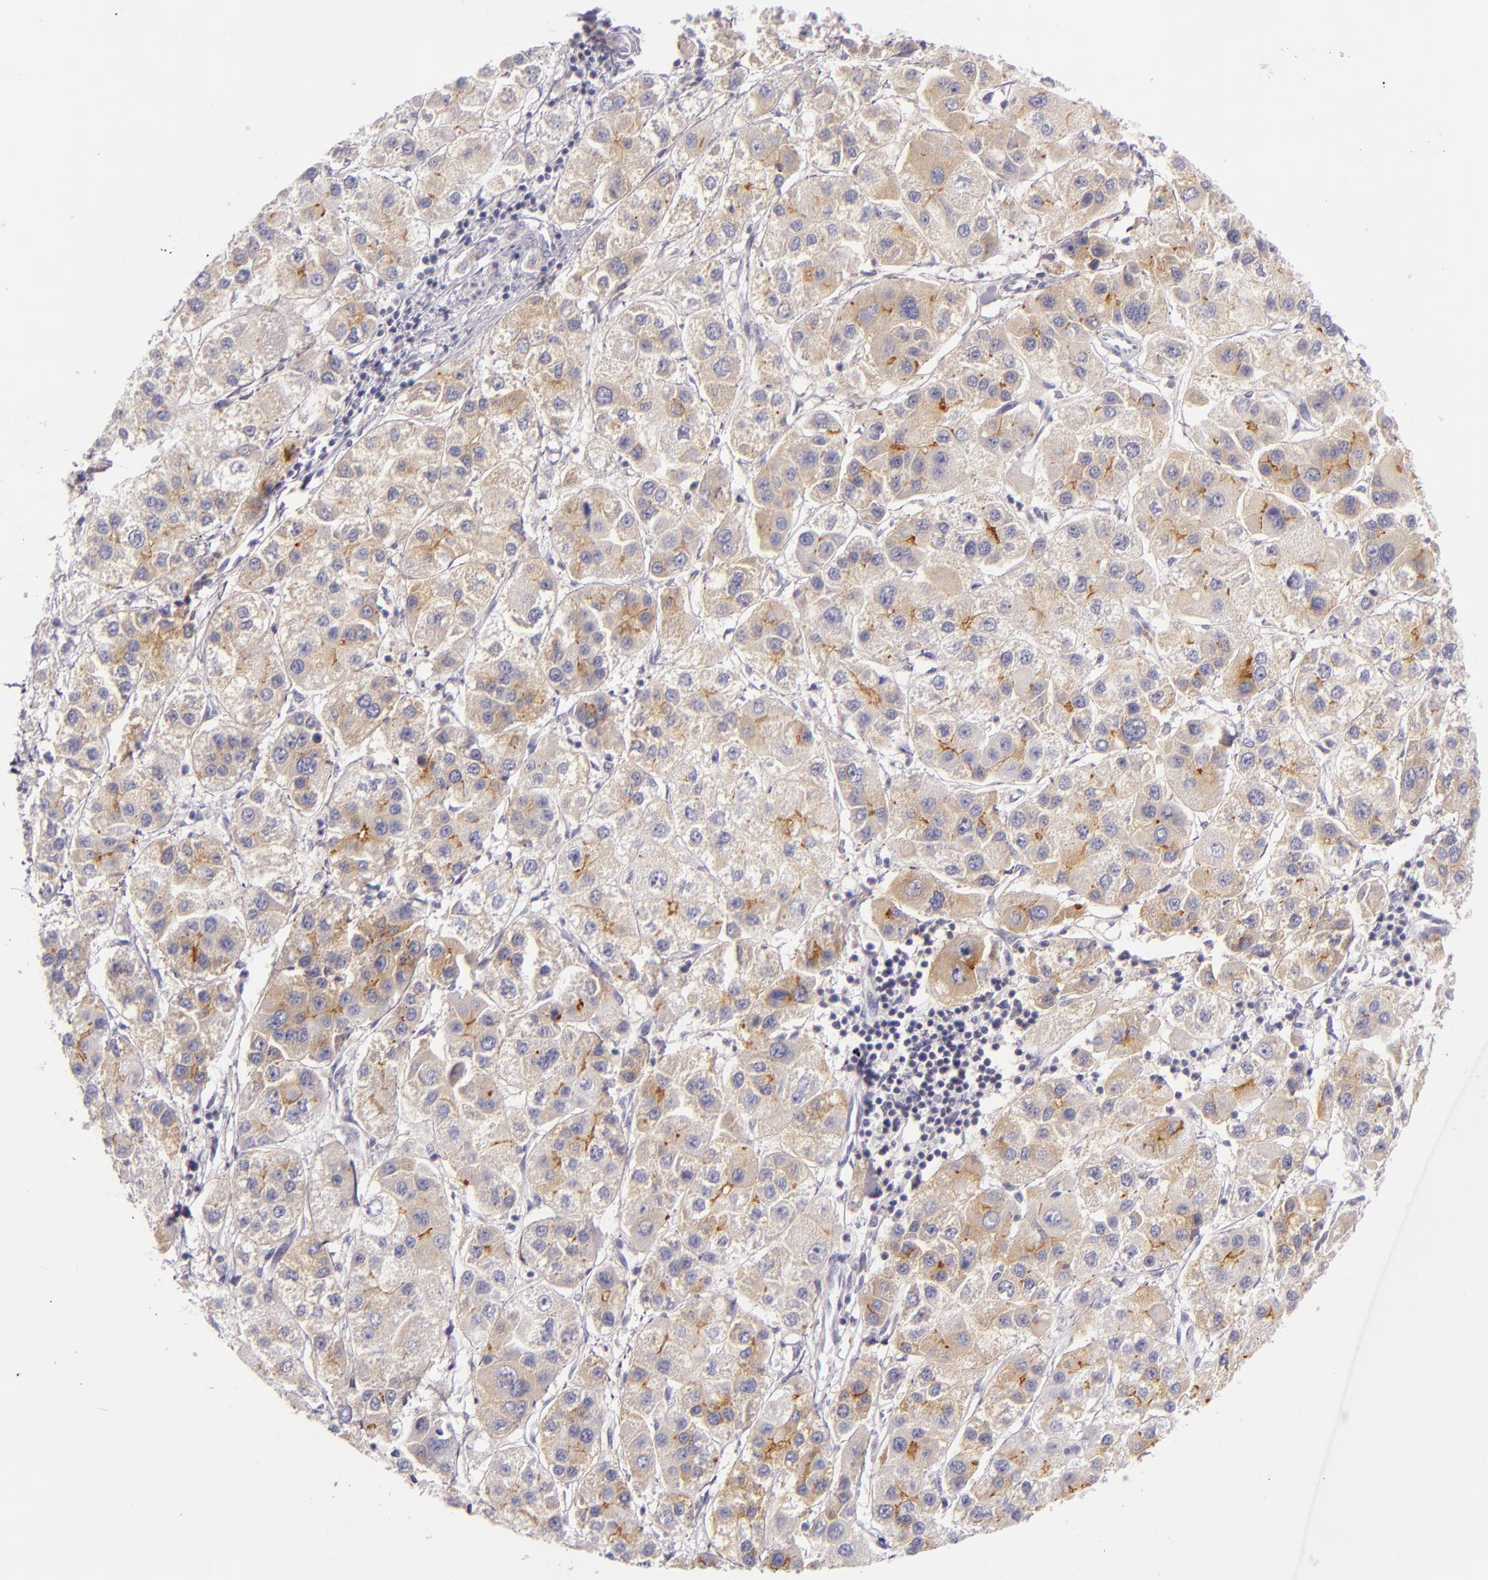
{"staining": {"intensity": "weak", "quantity": "<25%", "location": "cytoplasmic/membranous"}, "tissue": "liver cancer", "cell_type": "Tumor cells", "image_type": "cancer", "snomed": [{"axis": "morphology", "description": "Carcinoma, Hepatocellular, NOS"}, {"axis": "topography", "description": "Liver"}], "caption": "The immunohistochemistry (IHC) photomicrograph has no significant positivity in tumor cells of liver hepatocellular carcinoma tissue. (DAB immunohistochemistry (IHC) with hematoxylin counter stain).", "gene": "CEACAM1", "patient": {"sex": "female", "age": 85}}